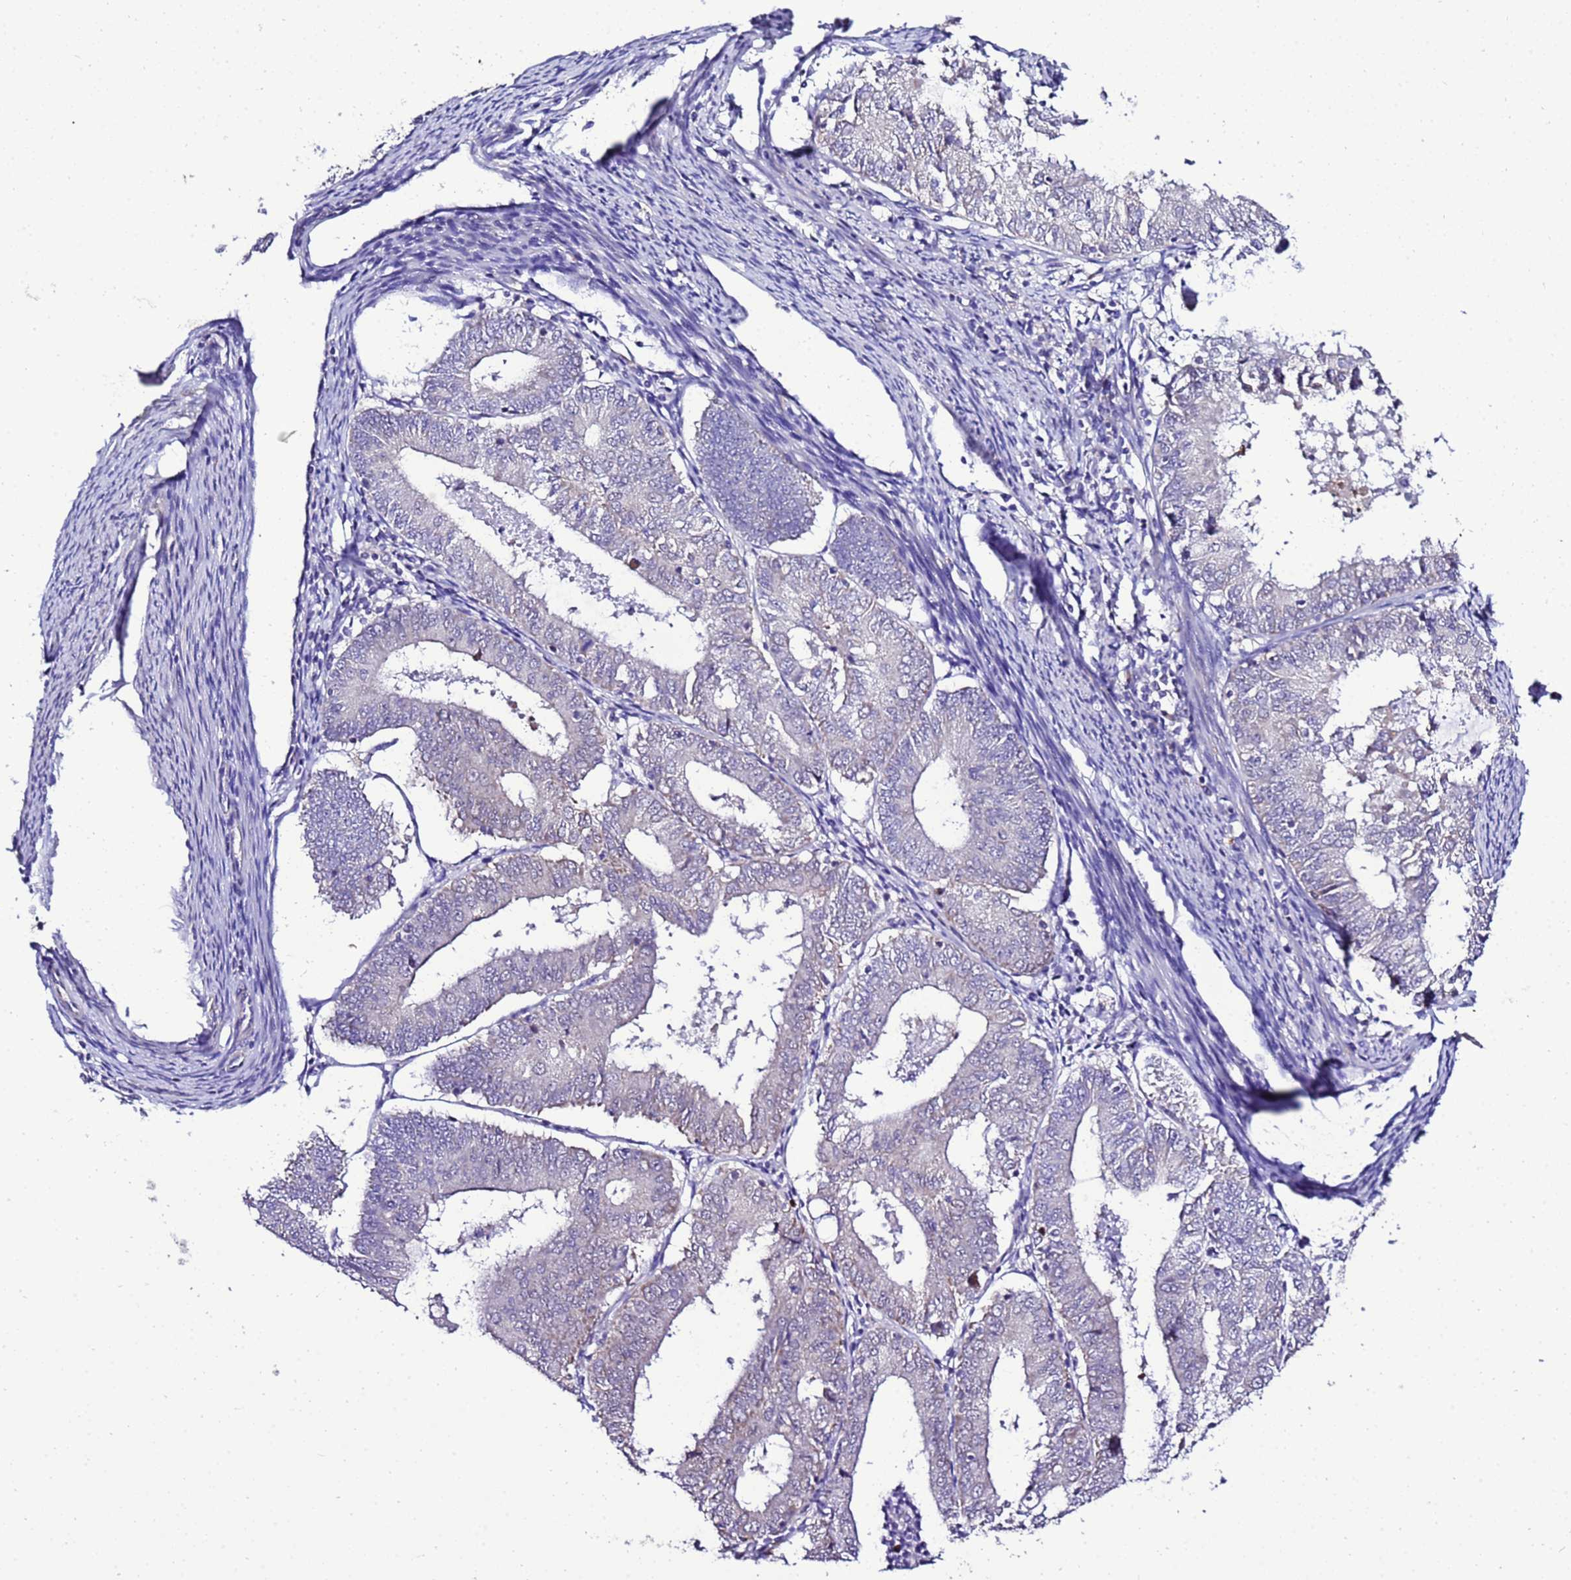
{"staining": {"intensity": "negative", "quantity": "none", "location": "none"}, "tissue": "endometrial cancer", "cell_type": "Tumor cells", "image_type": "cancer", "snomed": [{"axis": "morphology", "description": "Adenocarcinoma, NOS"}, {"axis": "topography", "description": "Endometrium"}], "caption": "Immunohistochemistry (IHC) image of neoplastic tissue: endometrial cancer stained with DAB reveals no significant protein expression in tumor cells. (Immunohistochemistry, brightfield microscopy, high magnification).", "gene": "DPH6", "patient": {"sex": "female", "age": 57}}